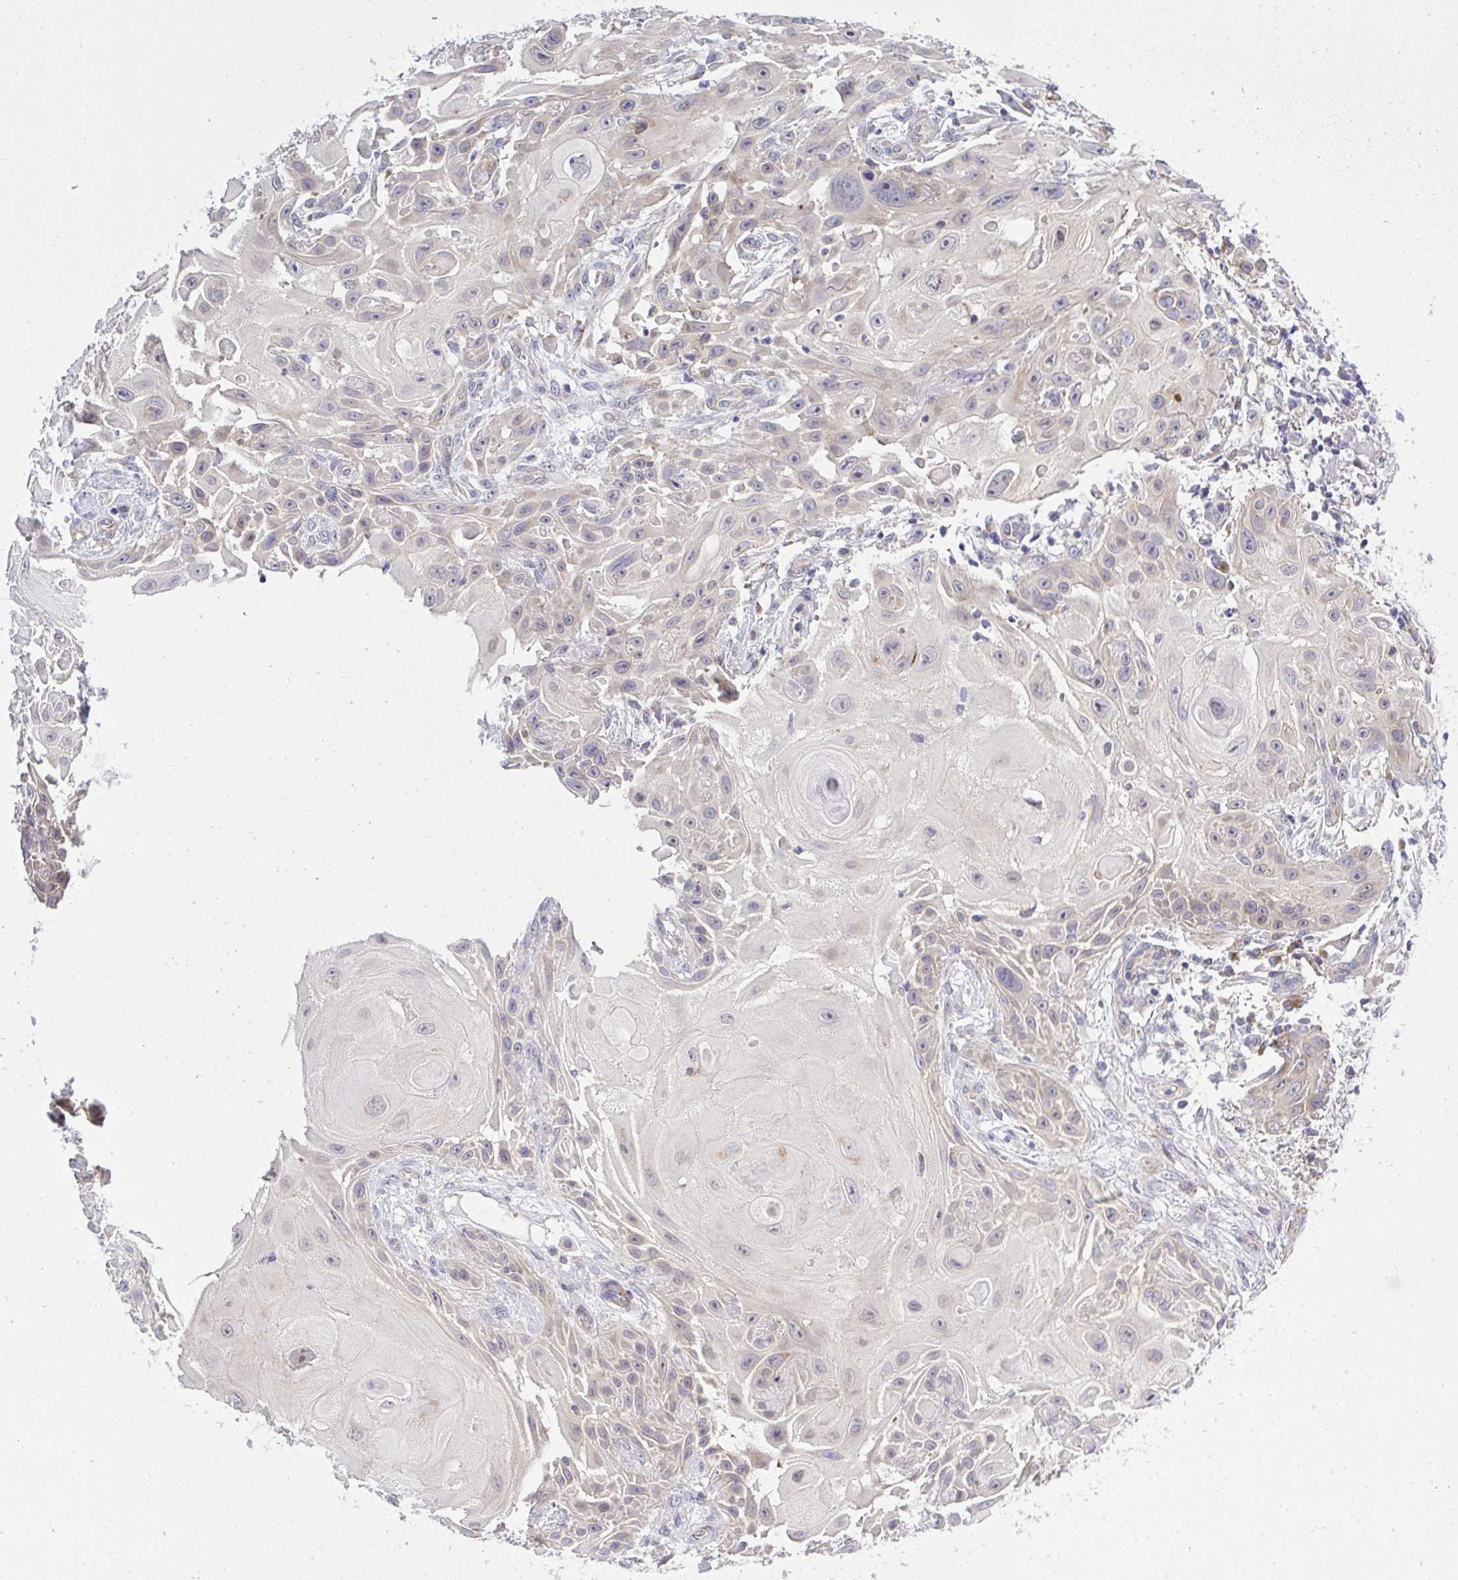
{"staining": {"intensity": "weak", "quantity": "<25%", "location": "cytoplasmic/membranous"}, "tissue": "skin cancer", "cell_type": "Tumor cells", "image_type": "cancer", "snomed": [{"axis": "morphology", "description": "Squamous cell carcinoma, NOS"}, {"axis": "topography", "description": "Skin"}], "caption": "Protein analysis of skin cancer displays no significant expression in tumor cells. (DAB immunohistochemistry (IHC) with hematoxylin counter stain).", "gene": "XAF1", "patient": {"sex": "female", "age": 91}}